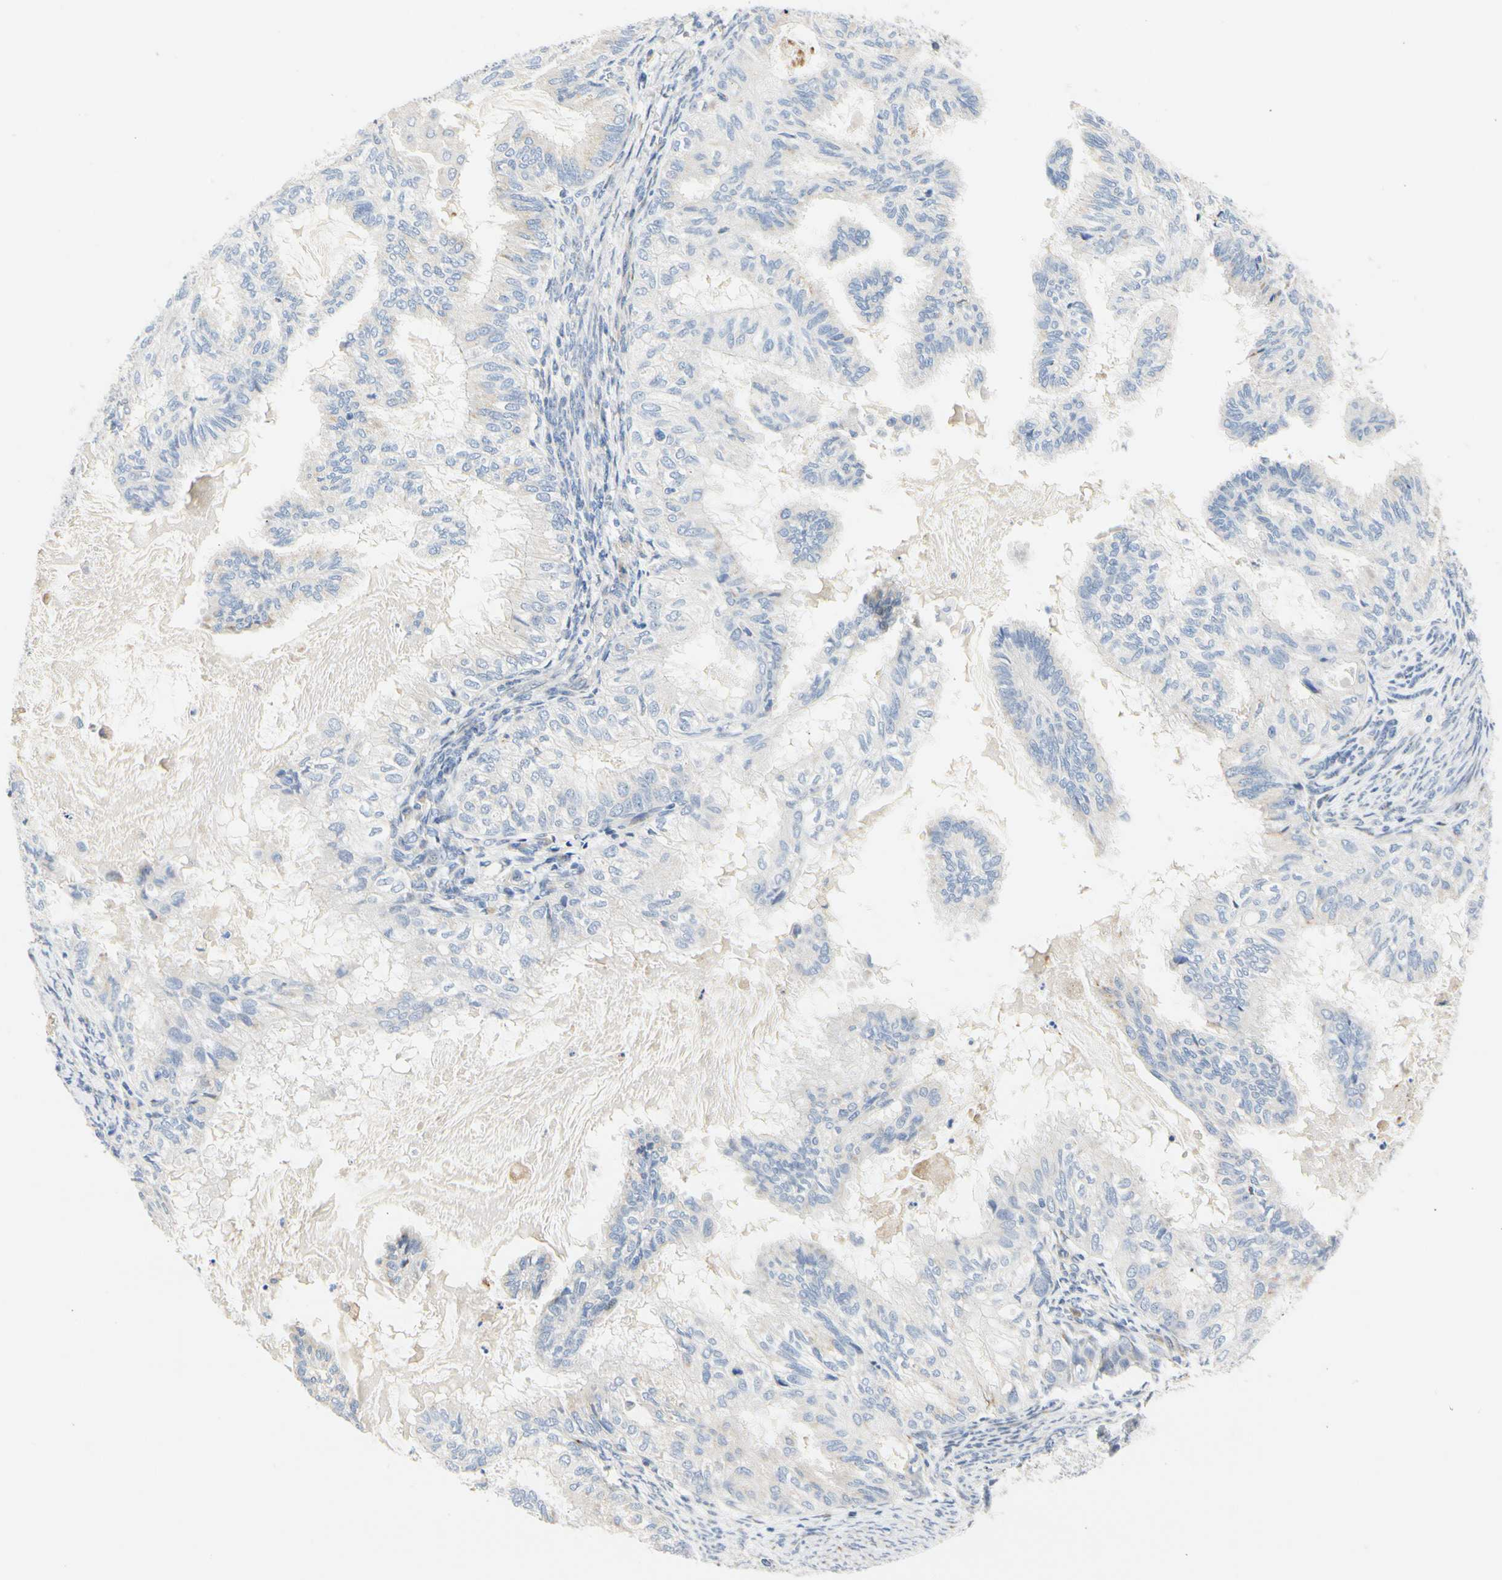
{"staining": {"intensity": "negative", "quantity": "none", "location": "none"}, "tissue": "cervical cancer", "cell_type": "Tumor cells", "image_type": "cancer", "snomed": [{"axis": "morphology", "description": "Normal tissue, NOS"}, {"axis": "morphology", "description": "Adenocarcinoma, NOS"}, {"axis": "topography", "description": "Cervix"}, {"axis": "topography", "description": "Endometrium"}], "caption": "Adenocarcinoma (cervical) stained for a protein using immunohistochemistry (IHC) demonstrates no expression tumor cells.", "gene": "ZNF236", "patient": {"sex": "female", "age": 86}}